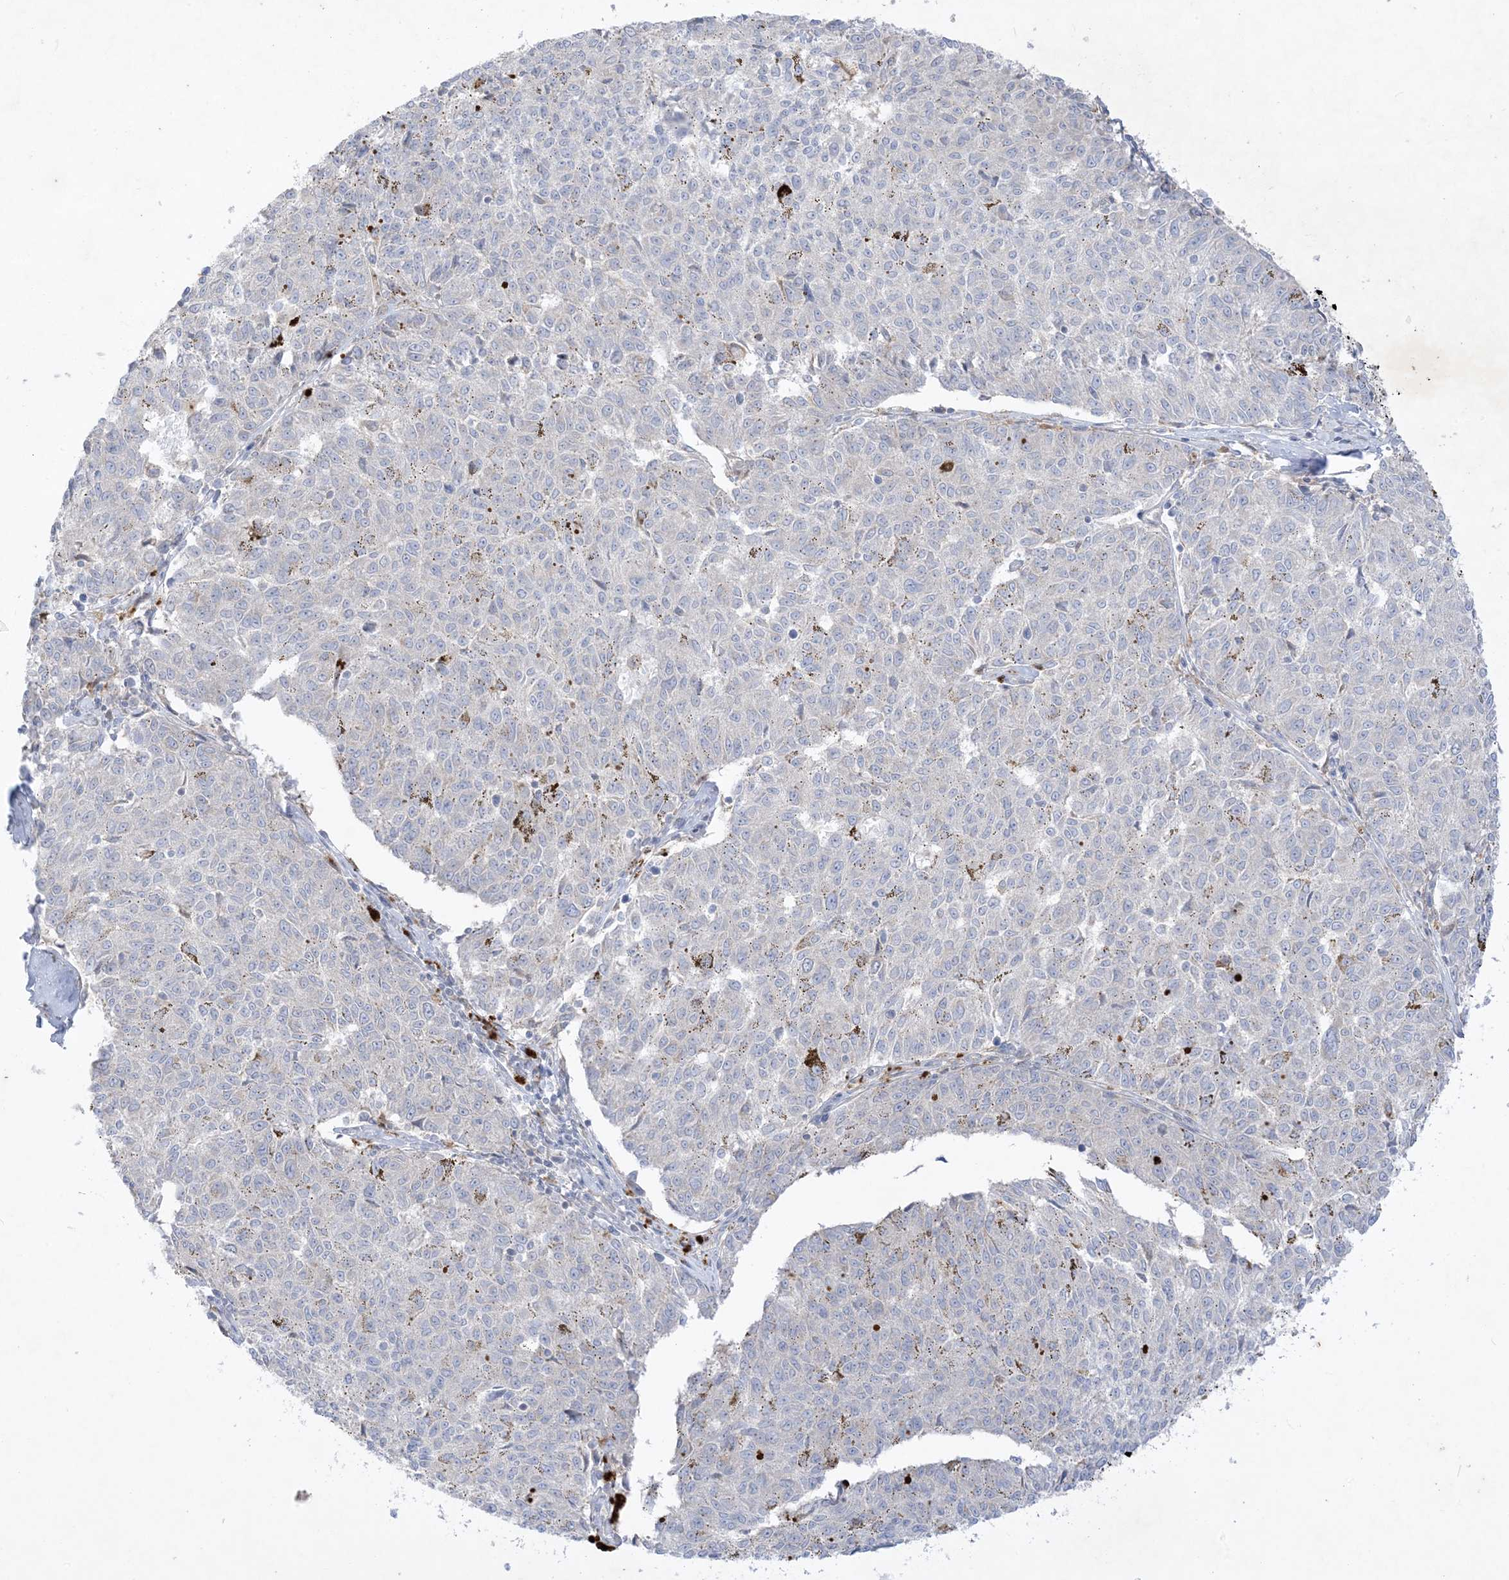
{"staining": {"intensity": "negative", "quantity": "none", "location": "none"}, "tissue": "melanoma", "cell_type": "Tumor cells", "image_type": "cancer", "snomed": [{"axis": "morphology", "description": "Malignant melanoma, NOS"}, {"axis": "topography", "description": "Skin"}], "caption": "Tumor cells show no significant protein staining in melanoma.", "gene": "PLEKHA3", "patient": {"sex": "female", "age": 72}}